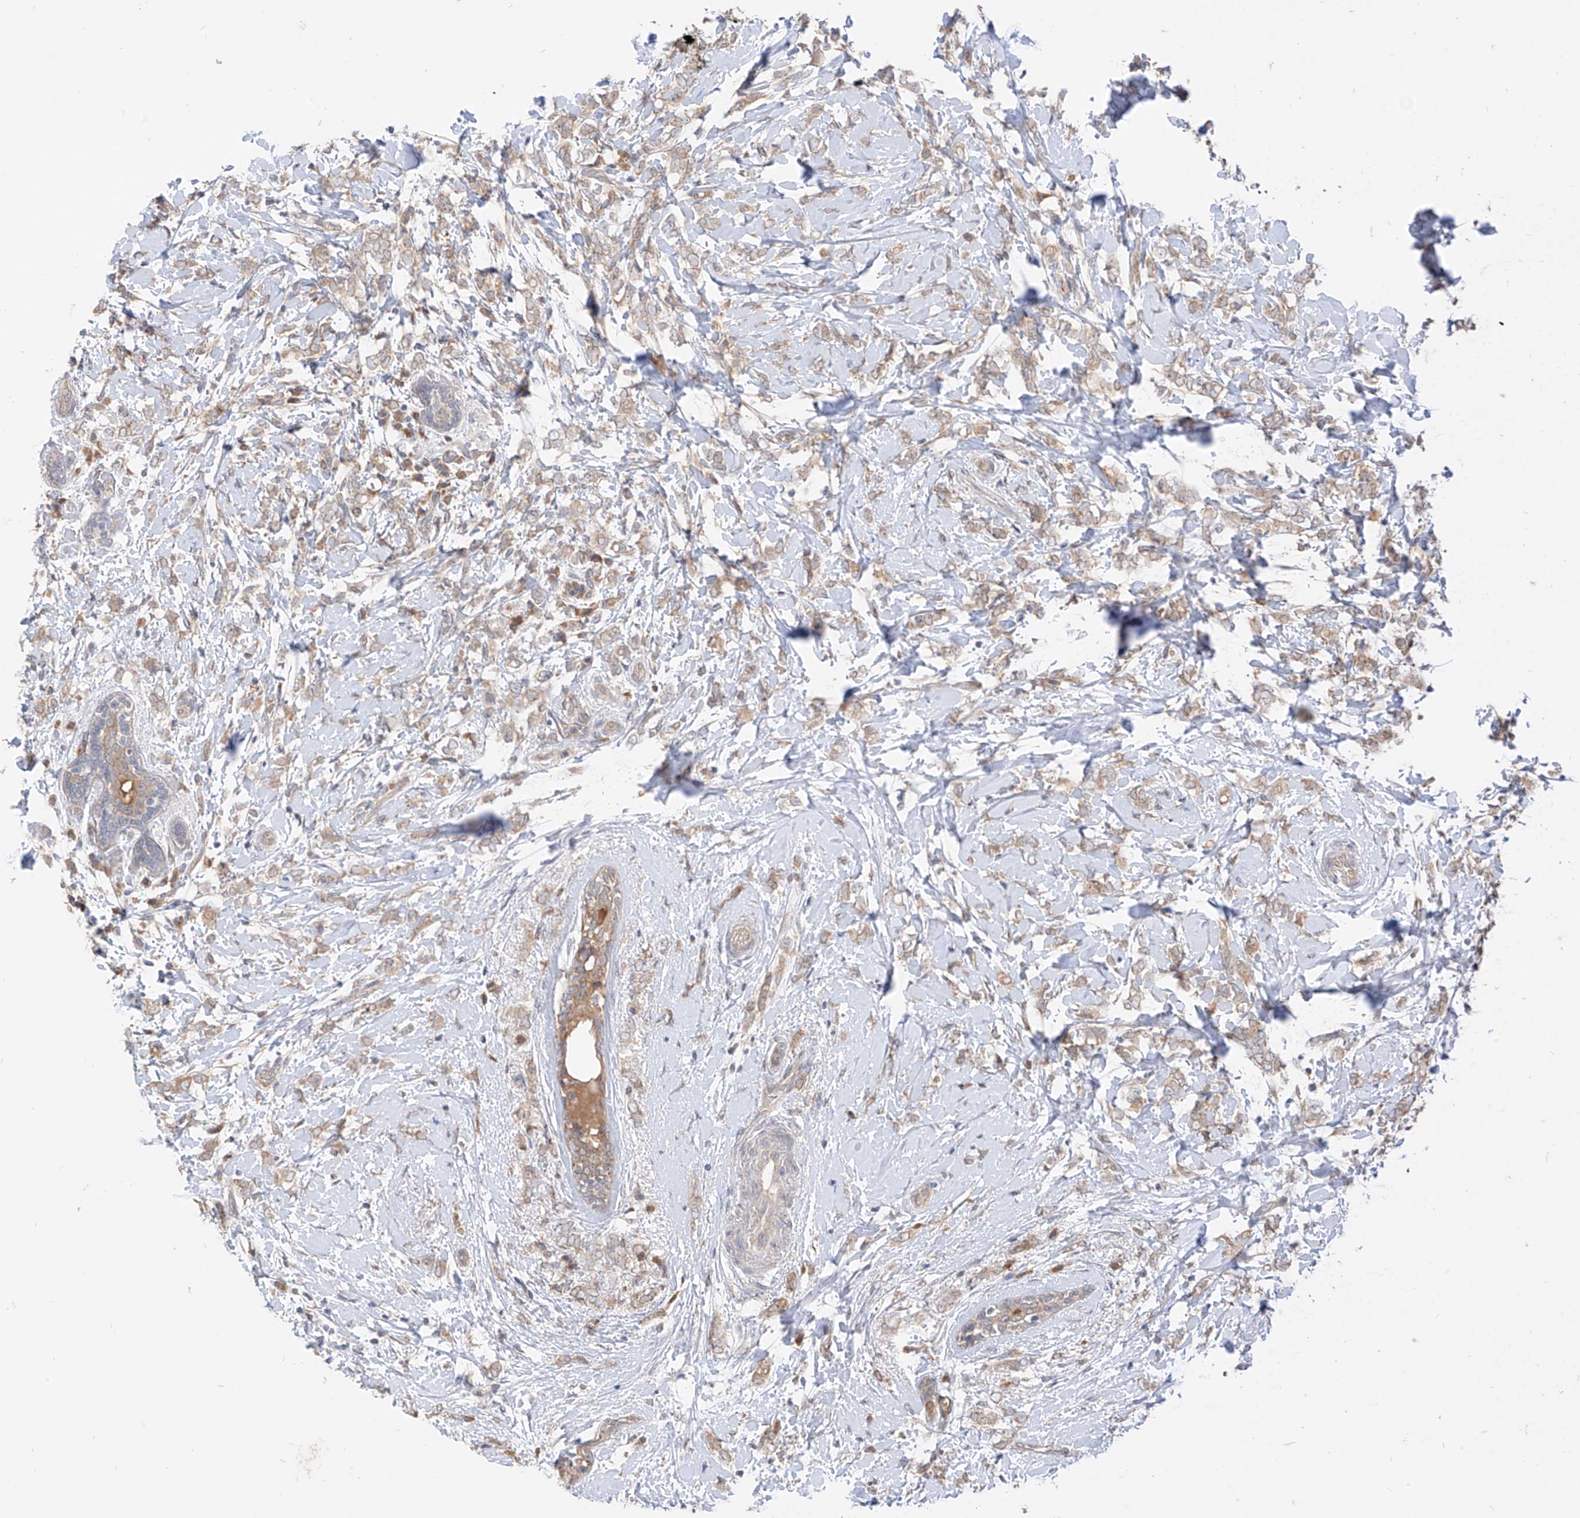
{"staining": {"intensity": "weak", "quantity": ">75%", "location": "cytoplasmic/membranous"}, "tissue": "breast cancer", "cell_type": "Tumor cells", "image_type": "cancer", "snomed": [{"axis": "morphology", "description": "Normal tissue, NOS"}, {"axis": "morphology", "description": "Lobular carcinoma"}, {"axis": "topography", "description": "Breast"}], "caption": "DAB immunohistochemical staining of breast lobular carcinoma demonstrates weak cytoplasmic/membranous protein expression in about >75% of tumor cells. Using DAB (3,3'-diaminobenzidine) (brown) and hematoxylin (blue) stains, captured at high magnification using brightfield microscopy.", "gene": "MTUS2", "patient": {"sex": "female", "age": 47}}